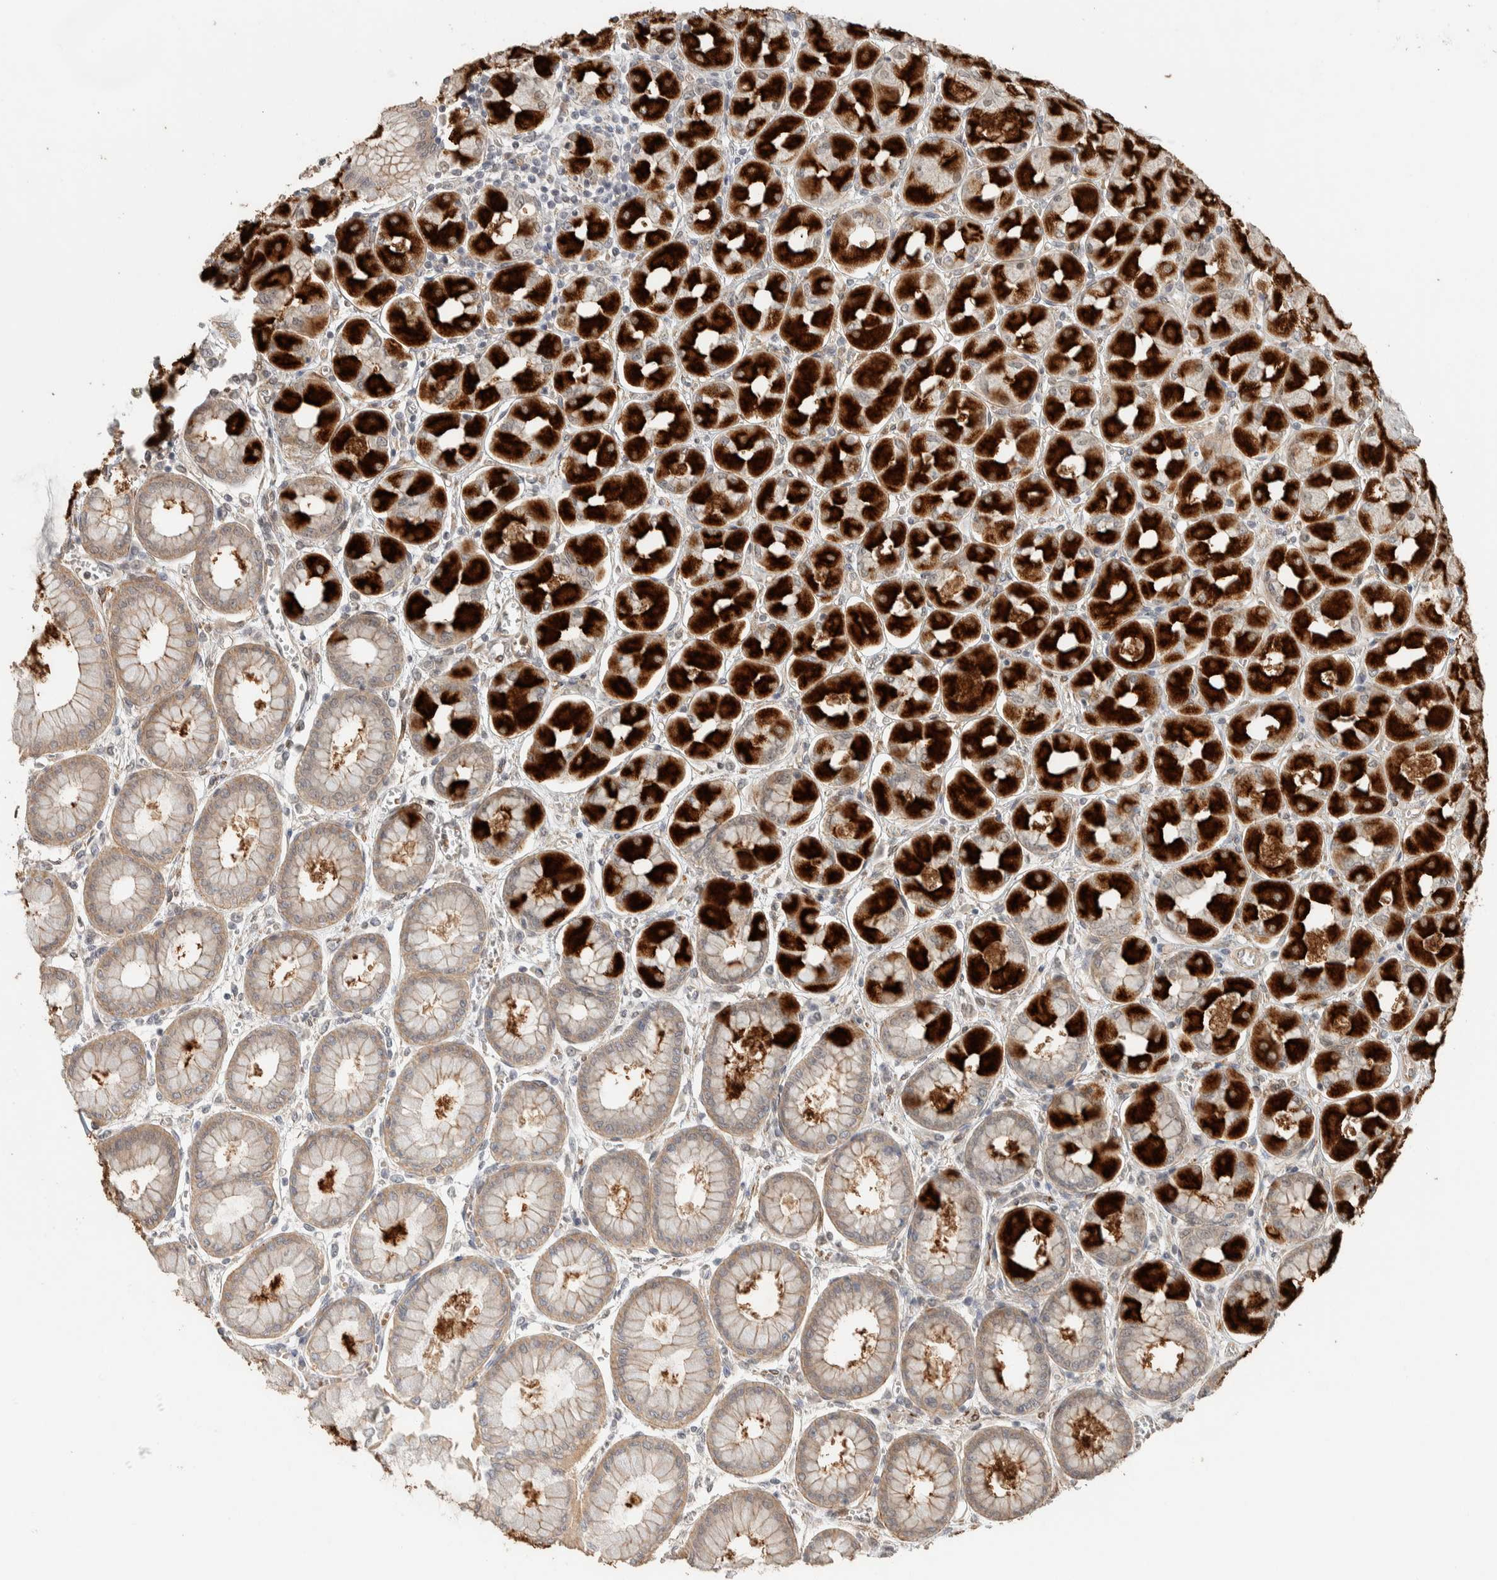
{"staining": {"intensity": "strong", "quantity": "25%-75%", "location": "cytoplasmic/membranous"}, "tissue": "stomach", "cell_type": "Glandular cells", "image_type": "normal", "snomed": [{"axis": "morphology", "description": "Normal tissue, NOS"}, {"axis": "topography", "description": "Stomach, upper"}], "caption": "IHC photomicrograph of unremarkable stomach: stomach stained using immunohistochemistry shows high levels of strong protein expression localized specifically in the cytoplasmic/membranous of glandular cells, appearing as a cytoplasmic/membranous brown color.", "gene": "ZBTB2", "patient": {"sex": "female", "age": 56}}